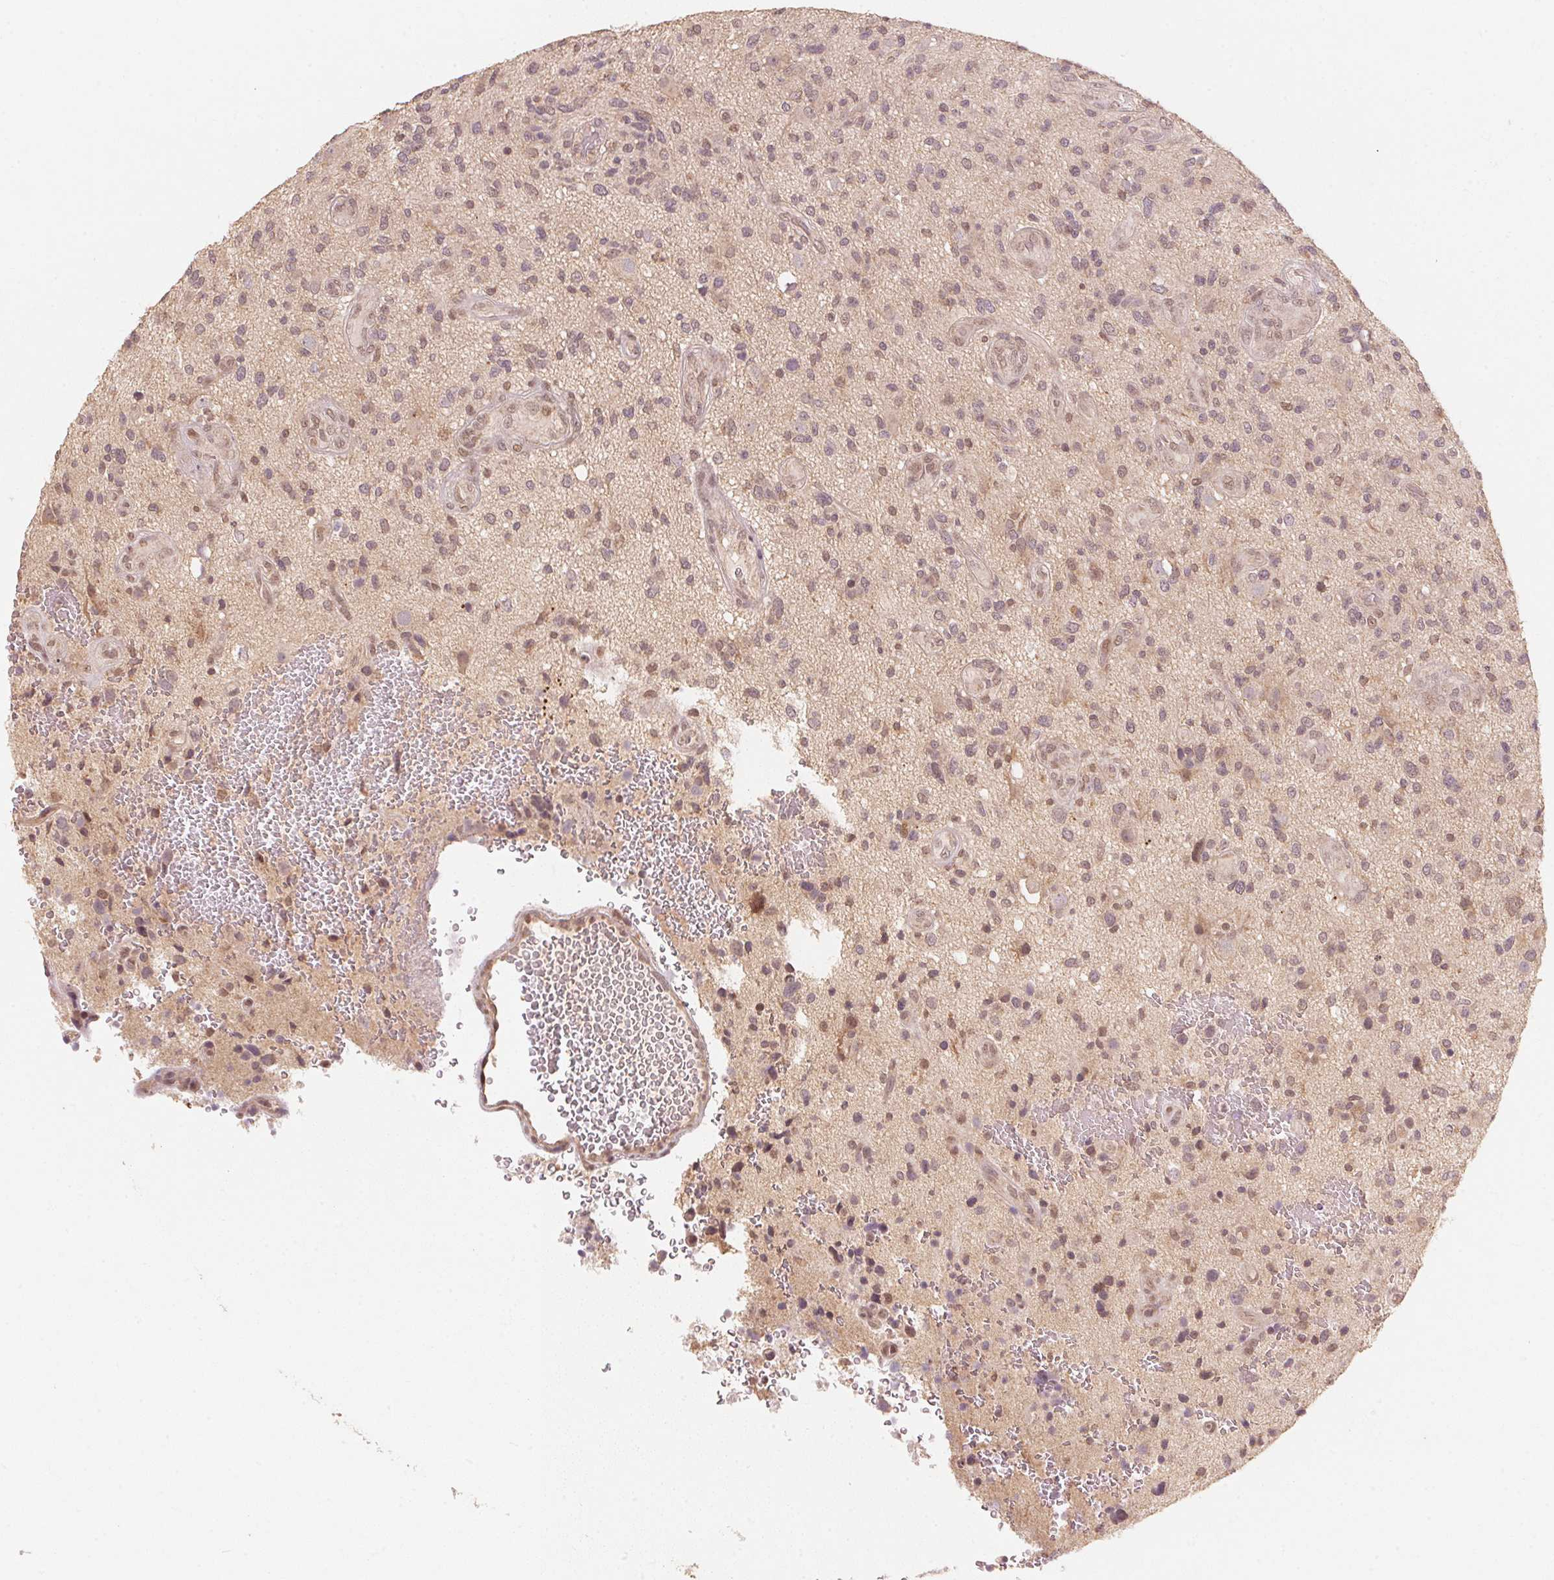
{"staining": {"intensity": "weak", "quantity": "25%-75%", "location": "nuclear"}, "tissue": "glioma", "cell_type": "Tumor cells", "image_type": "cancer", "snomed": [{"axis": "morphology", "description": "Glioma, malignant, High grade"}, {"axis": "topography", "description": "Brain"}], "caption": "Immunohistochemistry (DAB) staining of malignant high-grade glioma demonstrates weak nuclear protein positivity in about 25%-75% of tumor cells.", "gene": "C2orf73", "patient": {"sex": "male", "age": 47}}